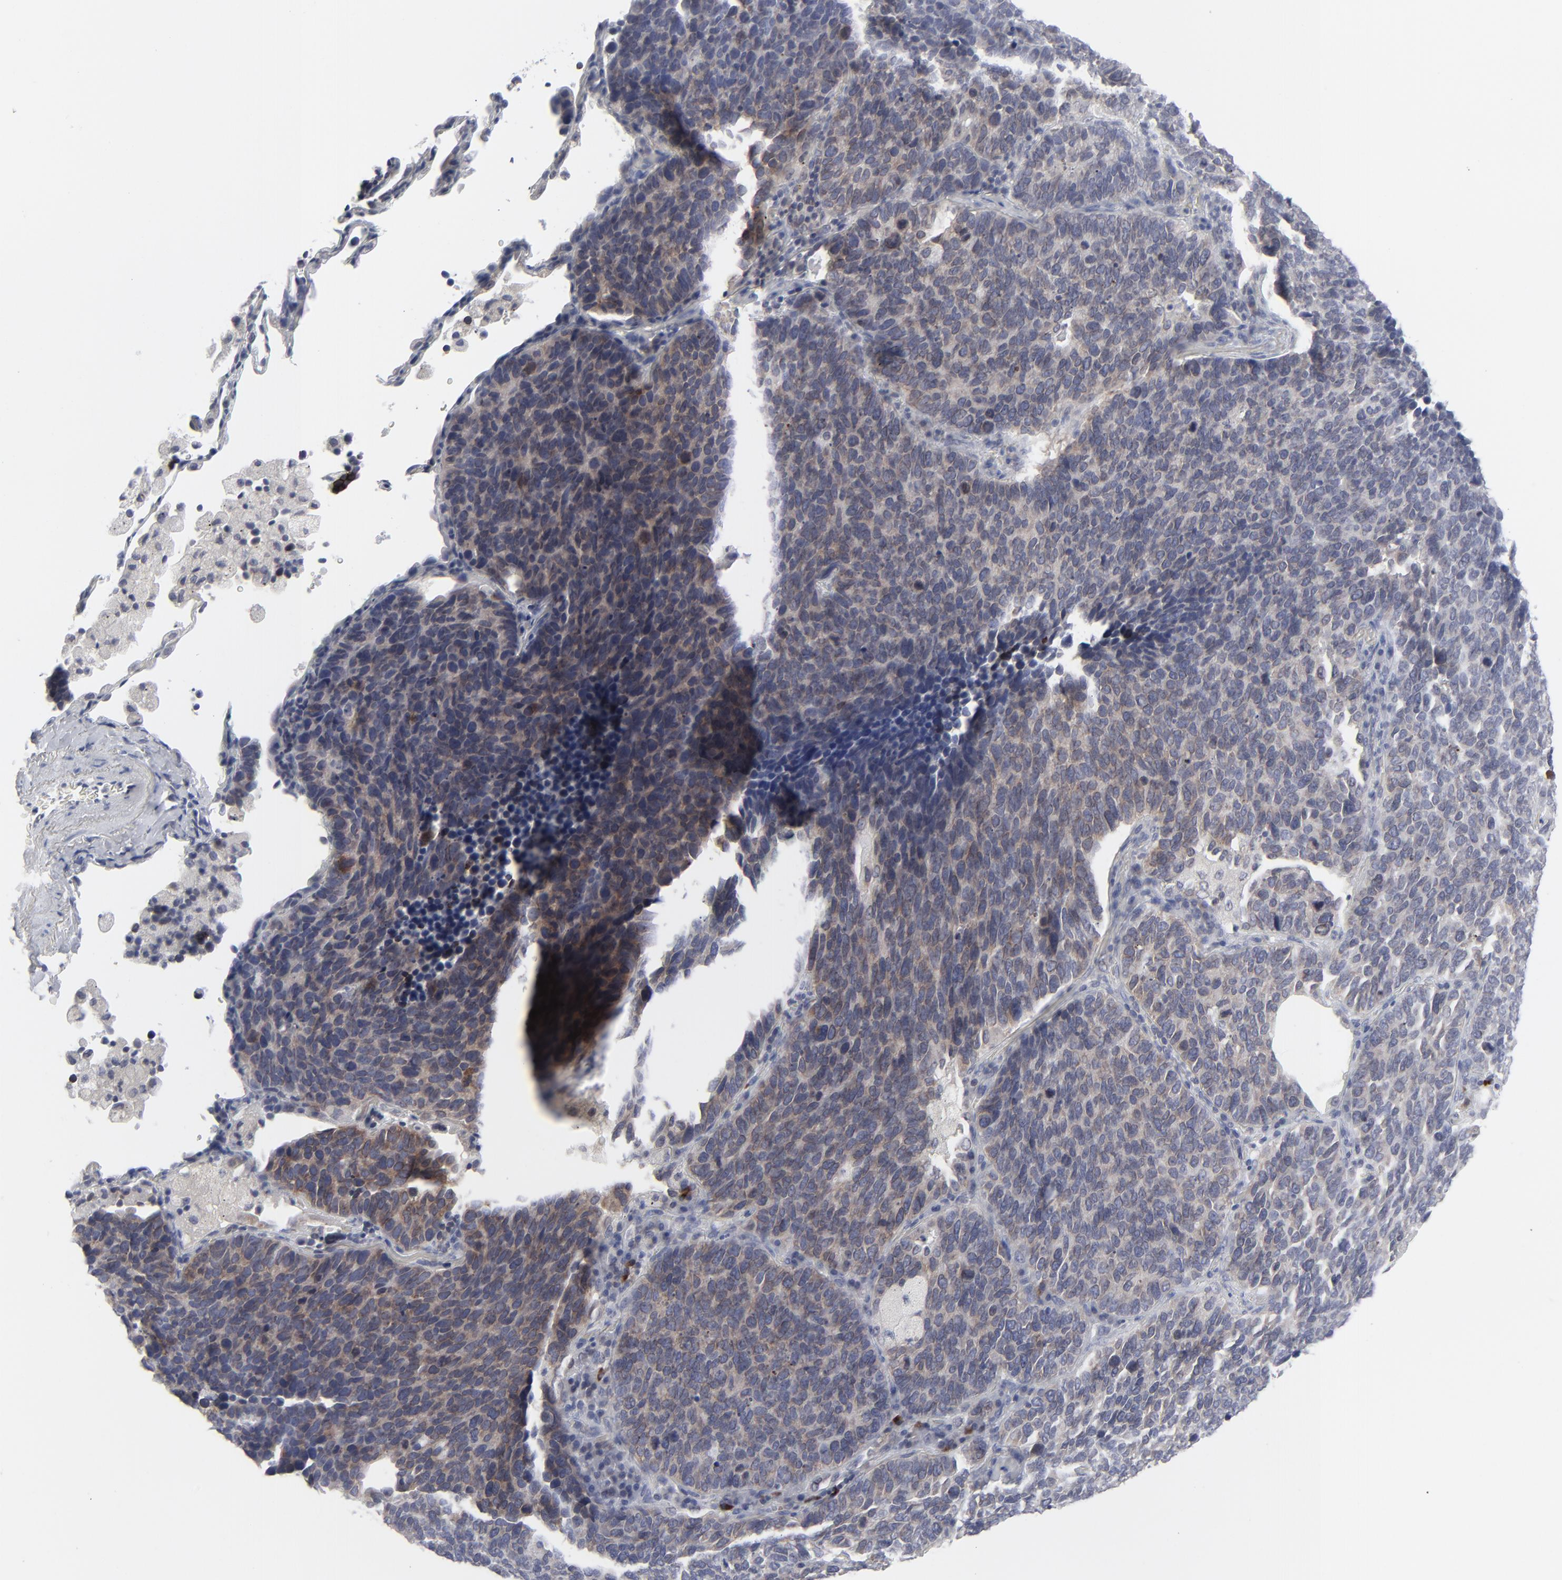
{"staining": {"intensity": "moderate", "quantity": "25%-75%", "location": "cytoplasmic/membranous"}, "tissue": "lung cancer", "cell_type": "Tumor cells", "image_type": "cancer", "snomed": [{"axis": "morphology", "description": "Neoplasm, malignant, NOS"}, {"axis": "topography", "description": "Lung"}], "caption": "Moderate cytoplasmic/membranous staining for a protein is identified in approximately 25%-75% of tumor cells of lung cancer (neoplasm (malignant)) using immunohistochemistry.", "gene": "NUP88", "patient": {"sex": "female", "age": 75}}